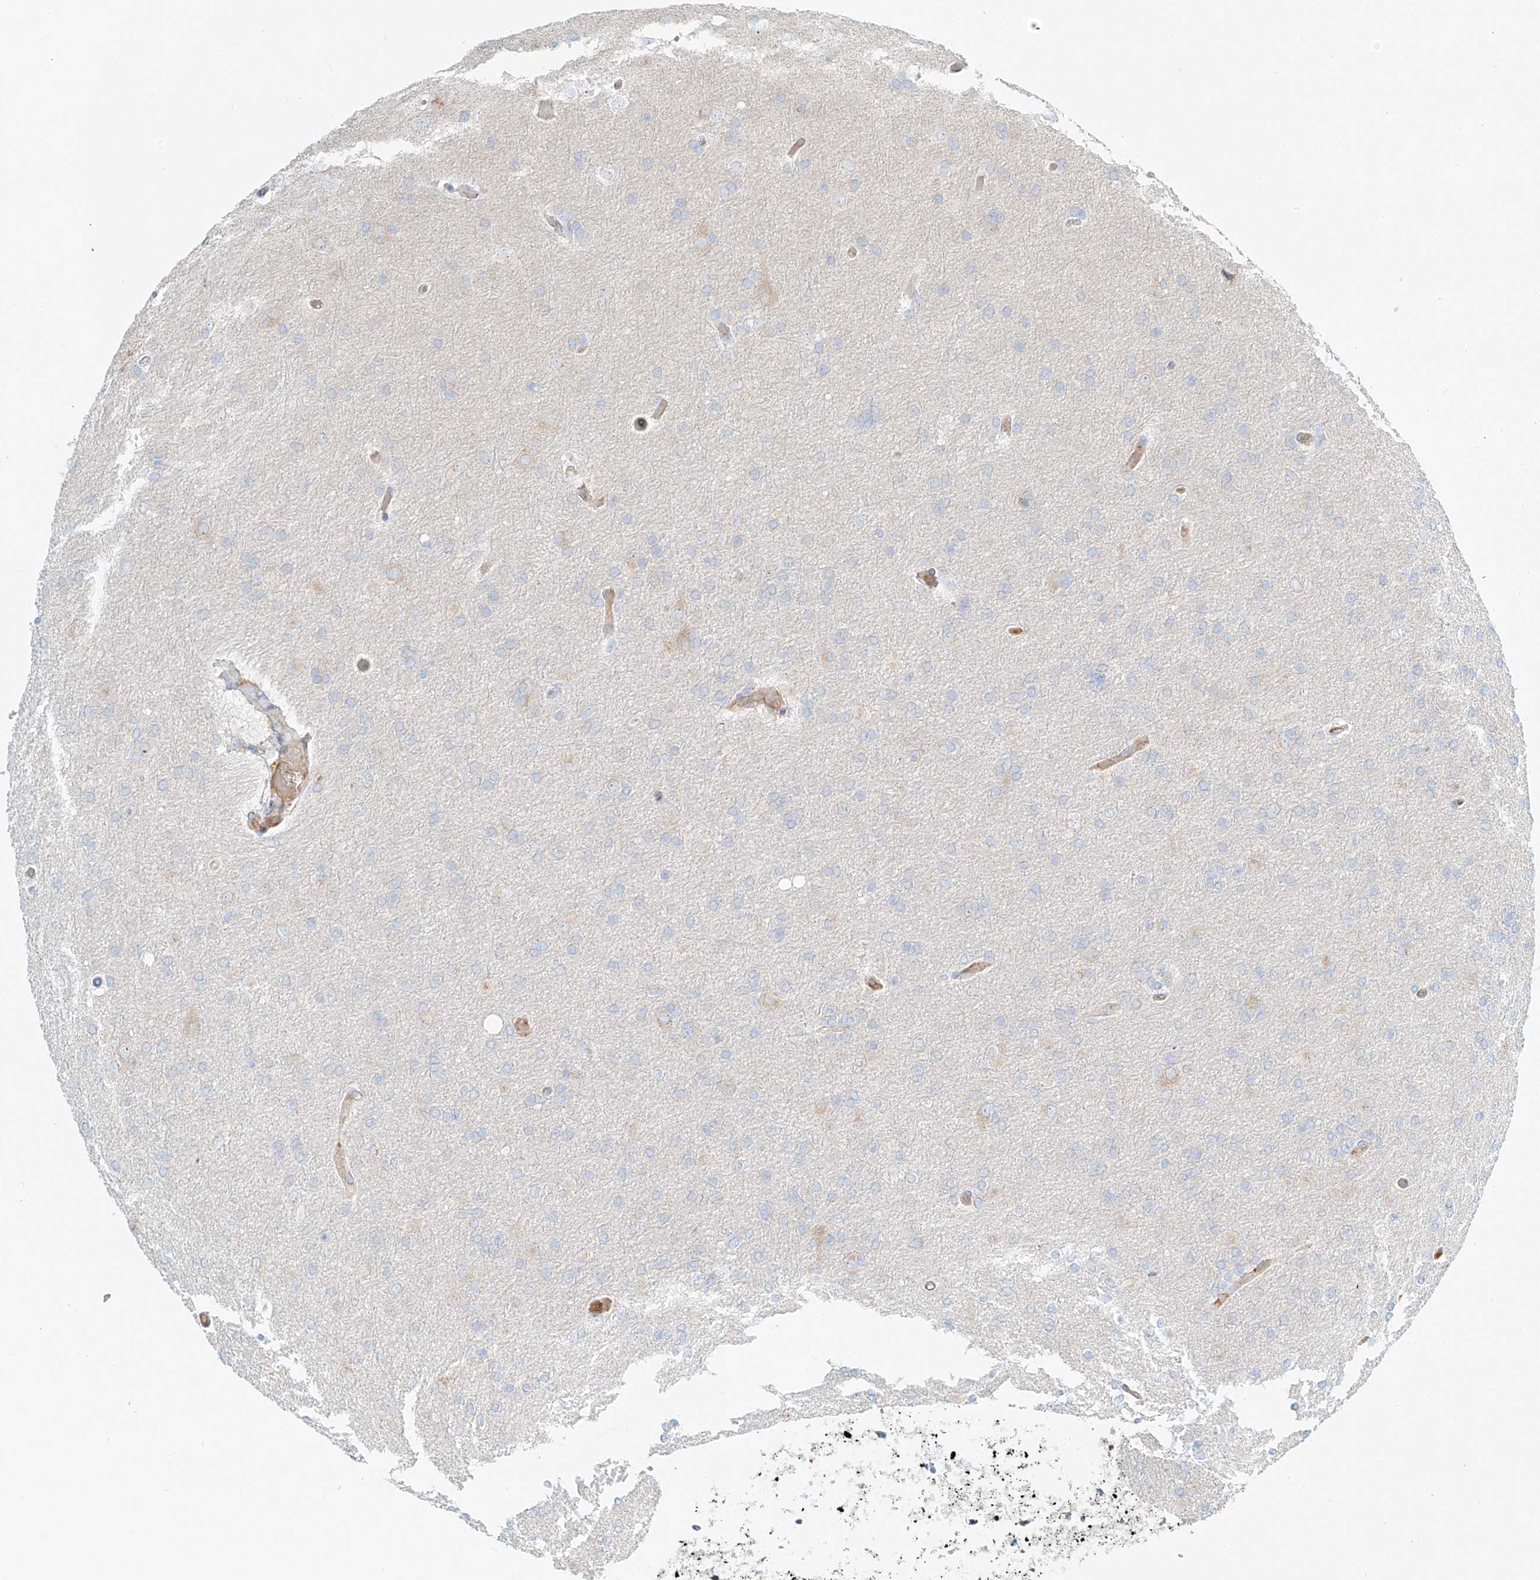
{"staining": {"intensity": "negative", "quantity": "none", "location": "none"}, "tissue": "glioma", "cell_type": "Tumor cells", "image_type": "cancer", "snomed": [{"axis": "morphology", "description": "Glioma, malignant, High grade"}, {"axis": "topography", "description": "Cerebral cortex"}], "caption": "High magnification brightfield microscopy of malignant glioma (high-grade) stained with DAB (brown) and counterstained with hematoxylin (blue): tumor cells show no significant positivity.", "gene": "EIPR1", "patient": {"sex": "female", "age": 36}}